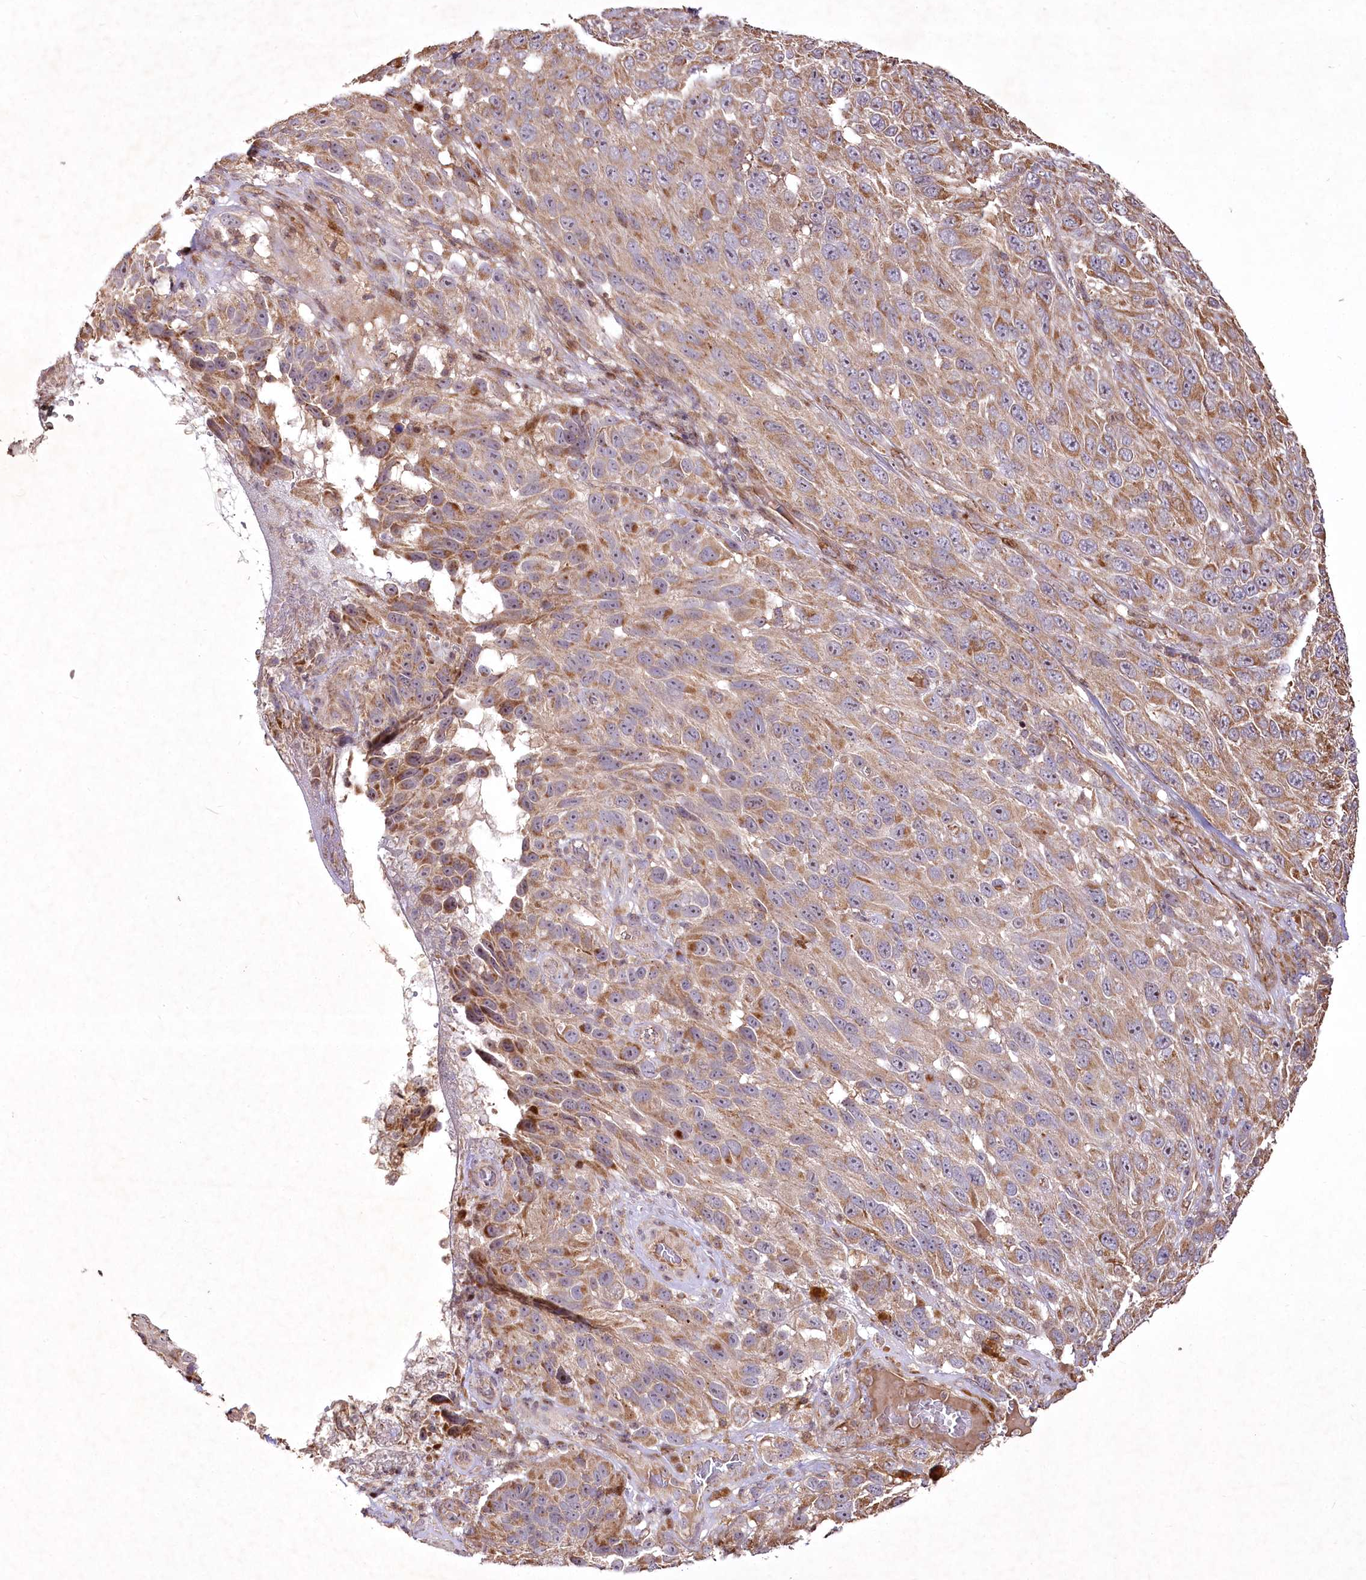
{"staining": {"intensity": "moderate", "quantity": ">75%", "location": "cytoplasmic/membranous"}, "tissue": "melanoma", "cell_type": "Tumor cells", "image_type": "cancer", "snomed": [{"axis": "morphology", "description": "Malignant melanoma, NOS"}, {"axis": "topography", "description": "Skin"}], "caption": "Immunohistochemical staining of melanoma displays medium levels of moderate cytoplasmic/membranous positivity in approximately >75% of tumor cells. (brown staining indicates protein expression, while blue staining denotes nuclei).", "gene": "PSTK", "patient": {"sex": "female", "age": 96}}